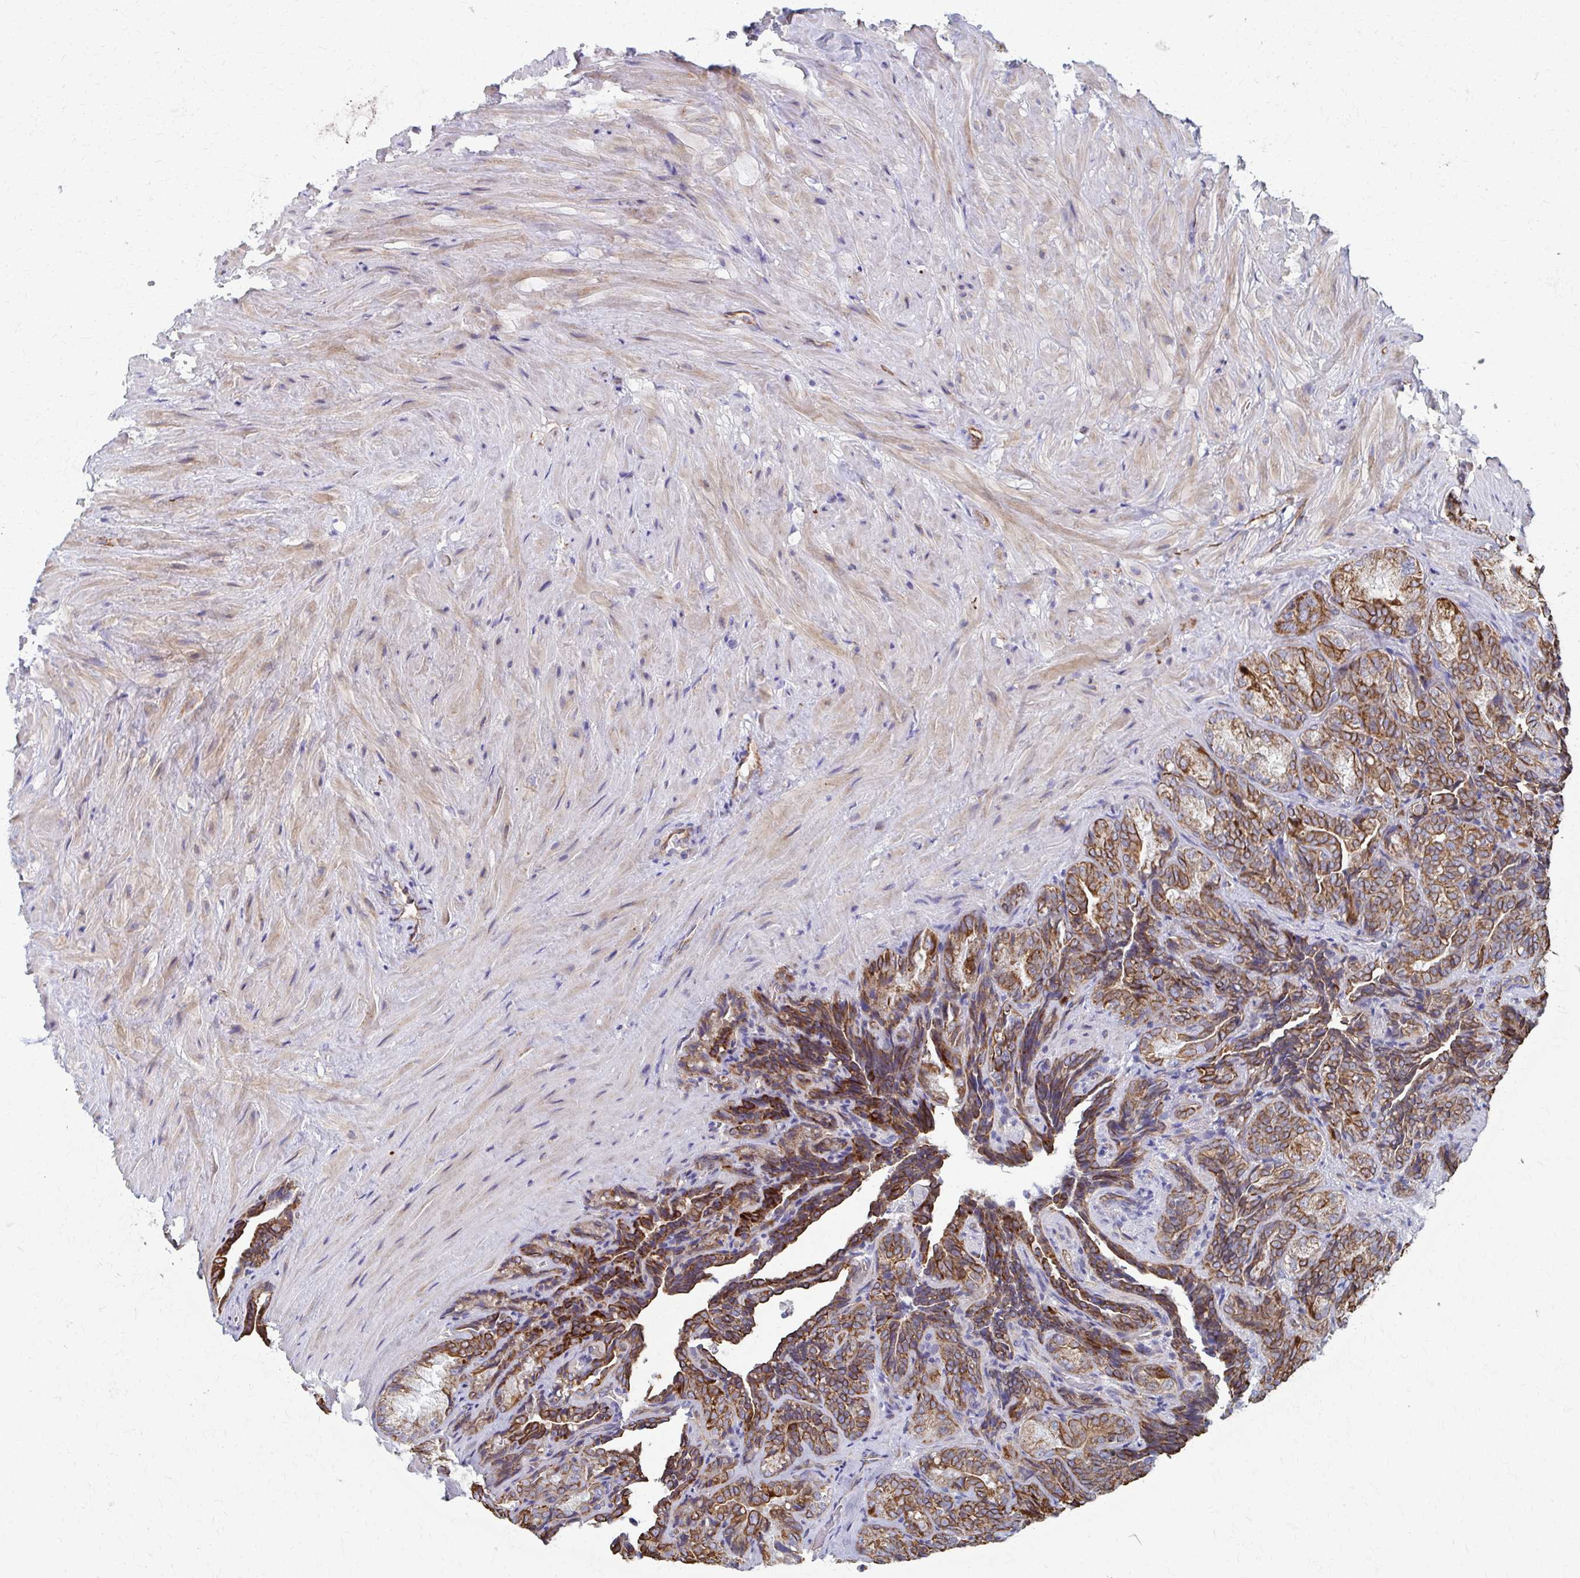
{"staining": {"intensity": "strong", "quantity": ">75%", "location": "cytoplasmic/membranous"}, "tissue": "seminal vesicle", "cell_type": "Glandular cells", "image_type": "normal", "snomed": [{"axis": "morphology", "description": "Normal tissue, NOS"}, {"axis": "topography", "description": "Seminal veicle"}], "caption": "Immunohistochemical staining of unremarkable seminal vesicle reveals high levels of strong cytoplasmic/membranous expression in approximately >75% of glandular cells. The staining was performed using DAB to visualize the protein expression in brown, while the nuclei were stained in blue with hematoxylin (Magnification: 20x).", "gene": "FAHD1", "patient": {"sex": "male", "age": 68}}